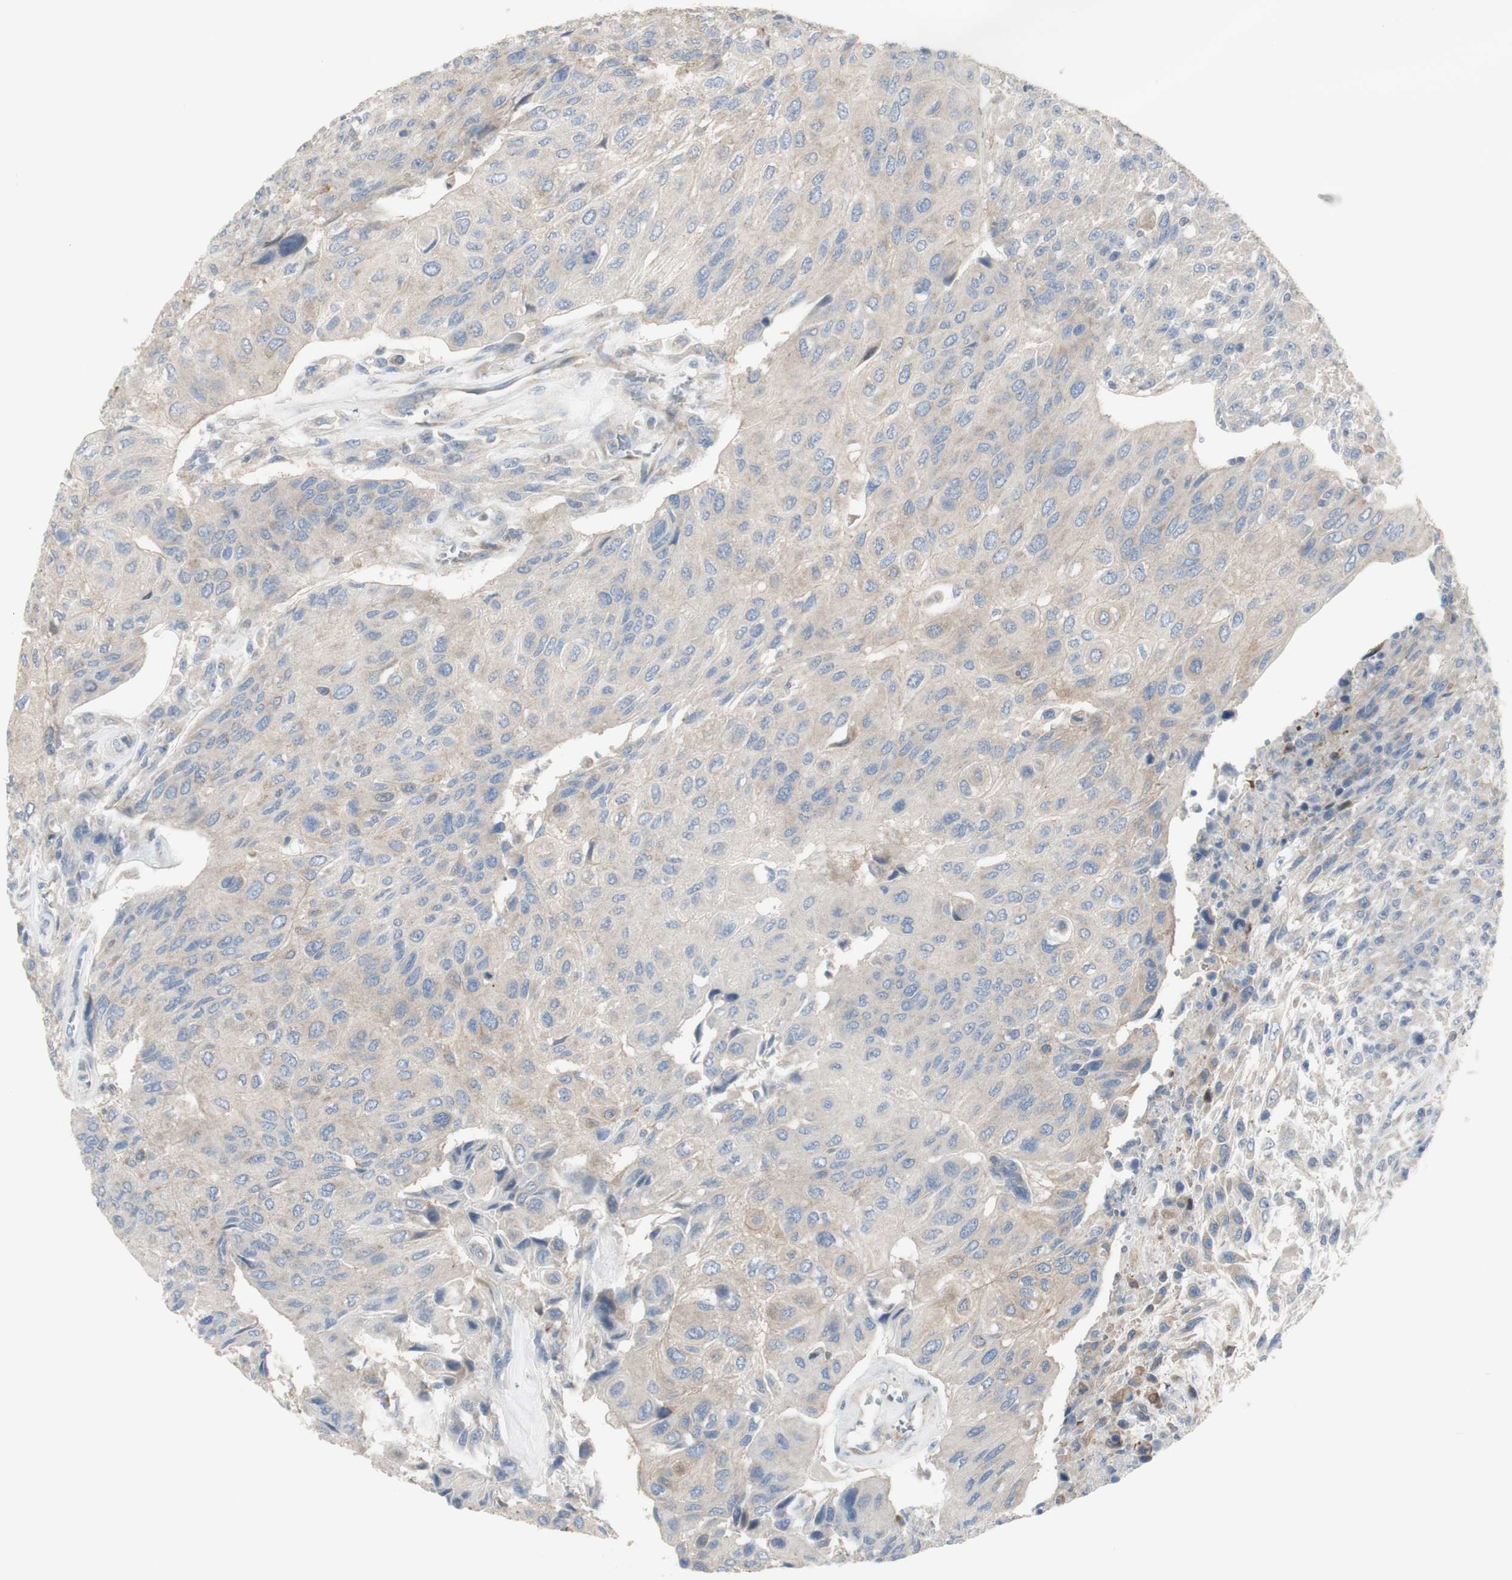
{"staining": {"intensity": "weak", "quantity": "<25%", "location": "cytoplasmic/membranous"}, "tissue": "urothelial cancer", "cell_type": "Tumor cells", "image_type": "cancer", "snomed": [{"axis": "morphology", "description": "Urothelial carcinoma, High grade"}, {"axis": "topography", "description": "Urinary bladder"}], "caption": "IHC of human urothelial cancer exhibits no staining in tumor cells.", "gene": "C3orf52", "patient": {"sex": "male", "age": 66}}